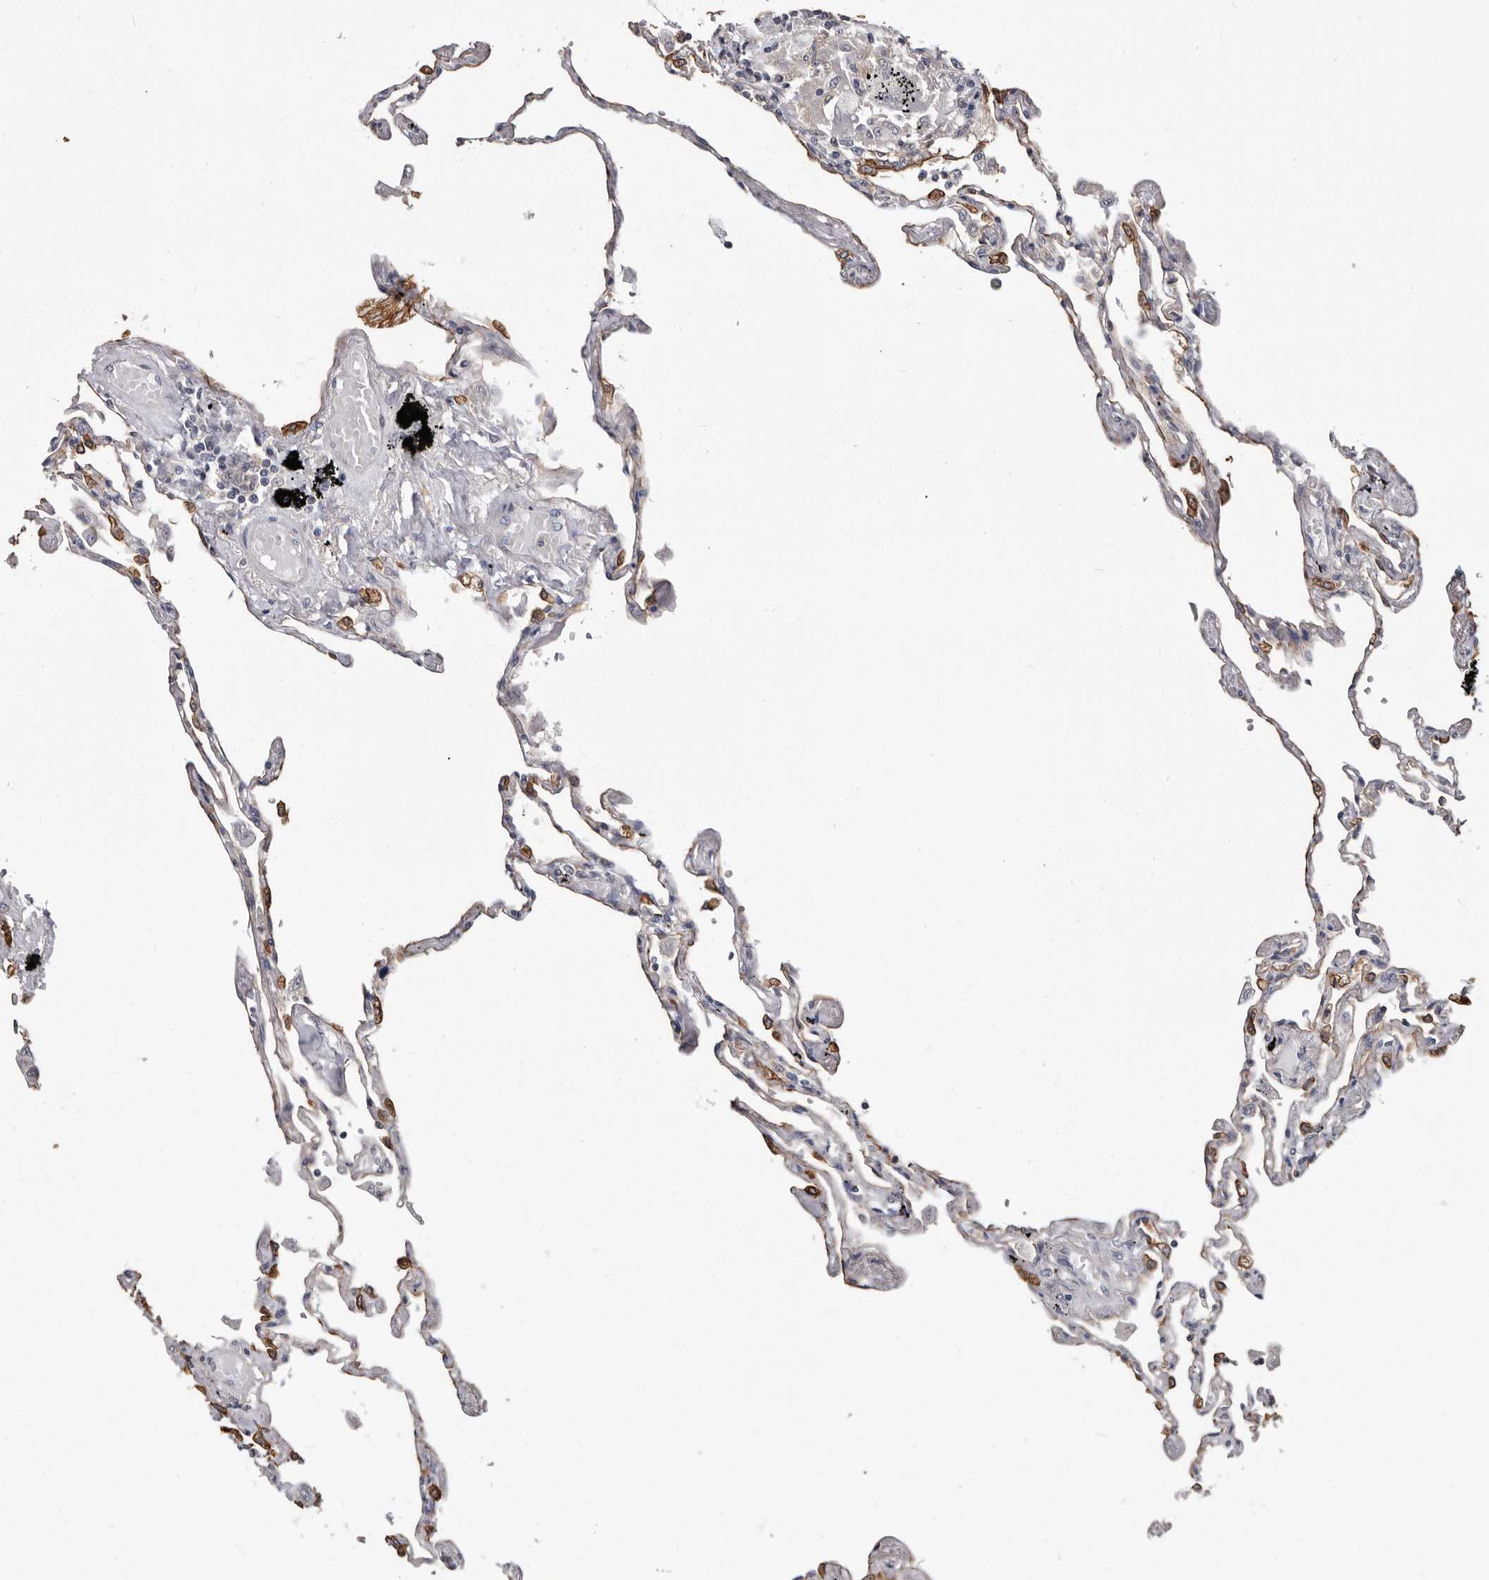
{"staining": {"intensity": "moderate", "quantity": "25%-75%", "location": "cytoplasmic/membranous"}, "tissue": "lung", "cell_type": "Alveolar cells", "image_type": "normal", "snomed": [{"axis": "morphology", "description": "Normal tissue, NOS"}, {"axis": "topography", "description": "Lung"}], "caption": "Protein staining of benign lung reveals moderate cytoplasmic/membranous staining in approximately 25%-75% of alveolar cells.", "gene": "MRPL18", "patient": {"sex": "female", "age": 67}}